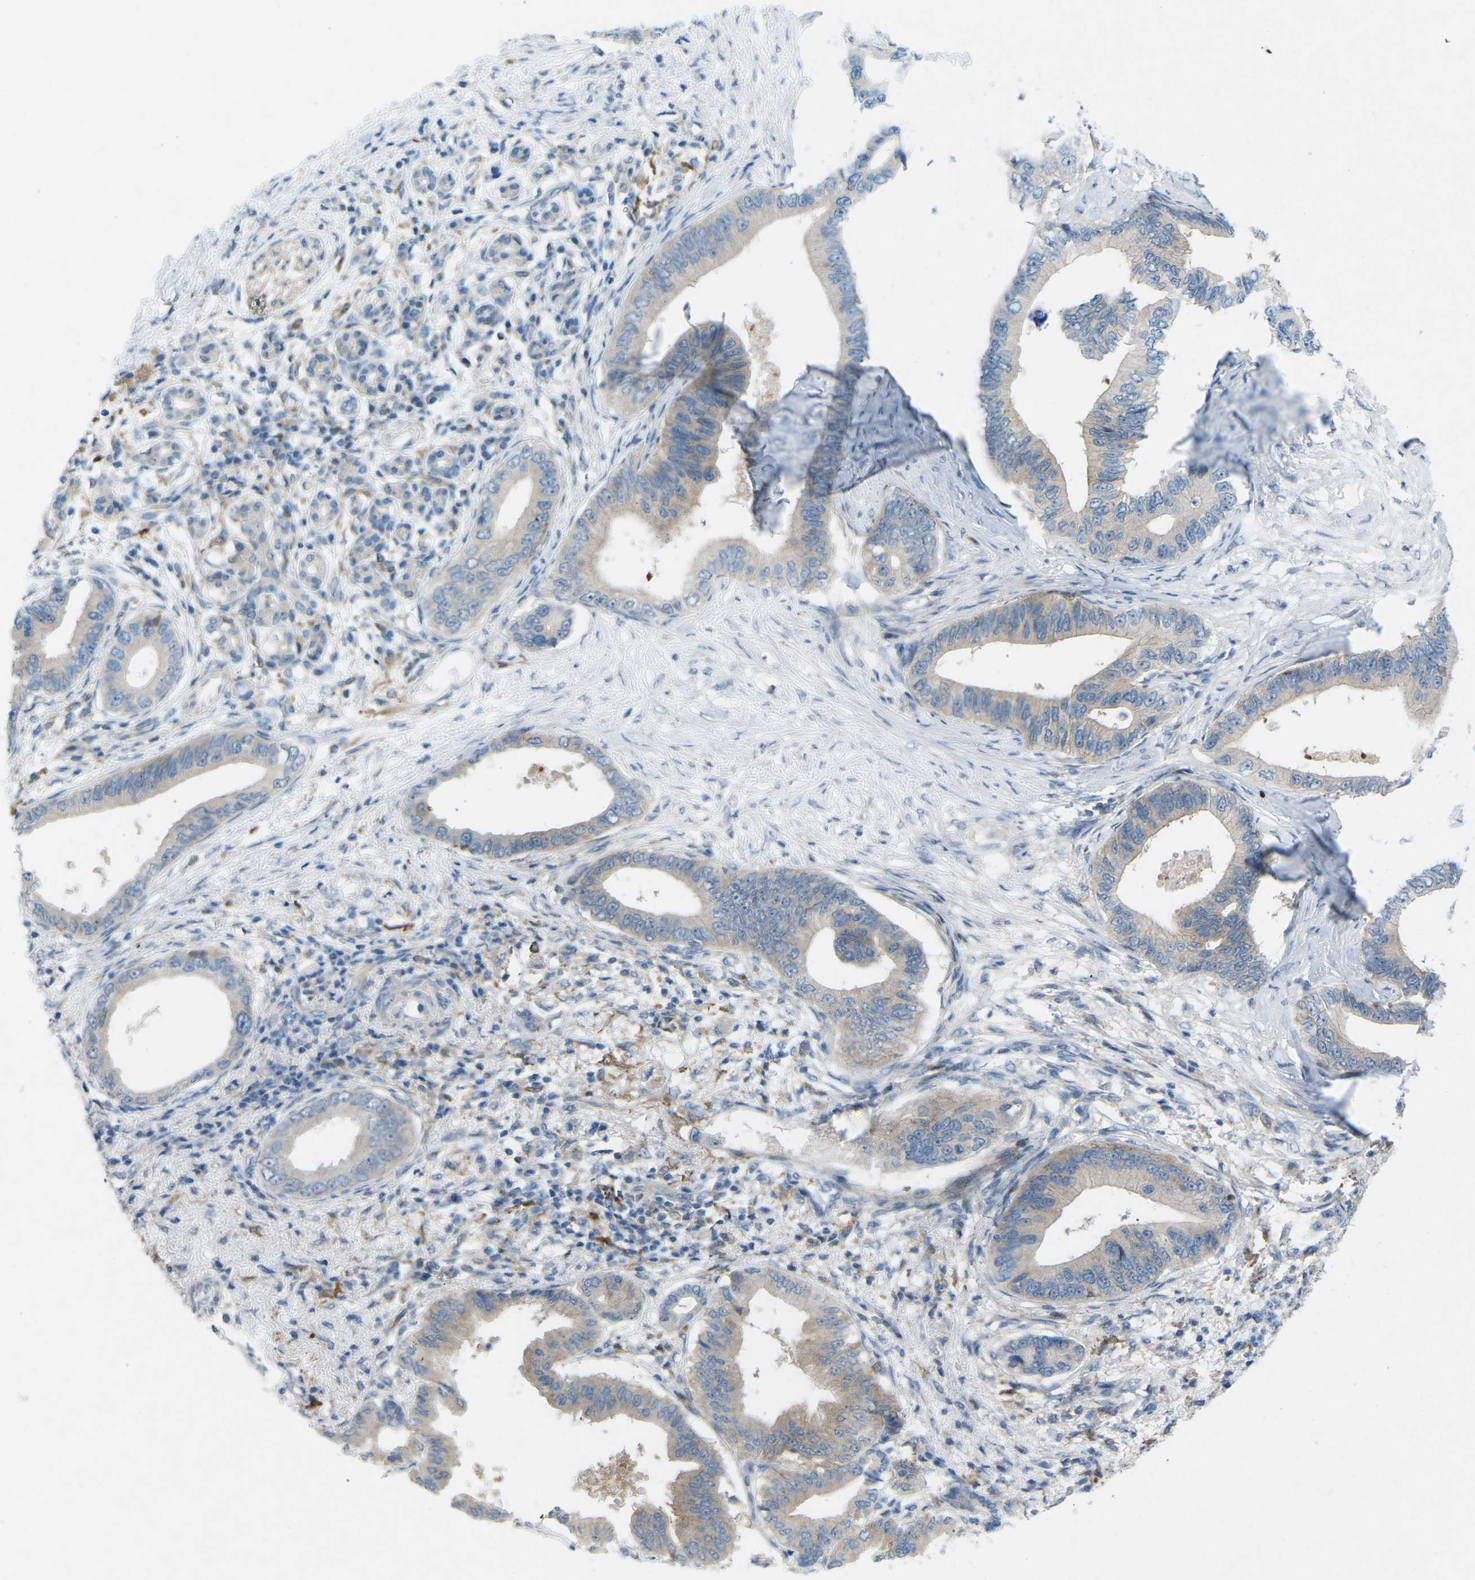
{"staining": {"intensity": "moderate", "quantity": "25%-75%", "location": "cytoplasmic/membranous"}, "tissue": "pancreatic cancer", "cell_type": "Tumor cells", "image_type": "cancer", "snomed": [{"axis": "morphology", "description": "Adenocarcinoma, NOS"}, {"axis": "topography", "description": "Pancreas"}], "caption": "IHC of pancreatic cancer shows medium levels of moderate cytoplasmic/membranous staining in approximately 25%-75% of tumor cells.", "gene": "STK11", "patient": {"sex": "male", "age": 77}}